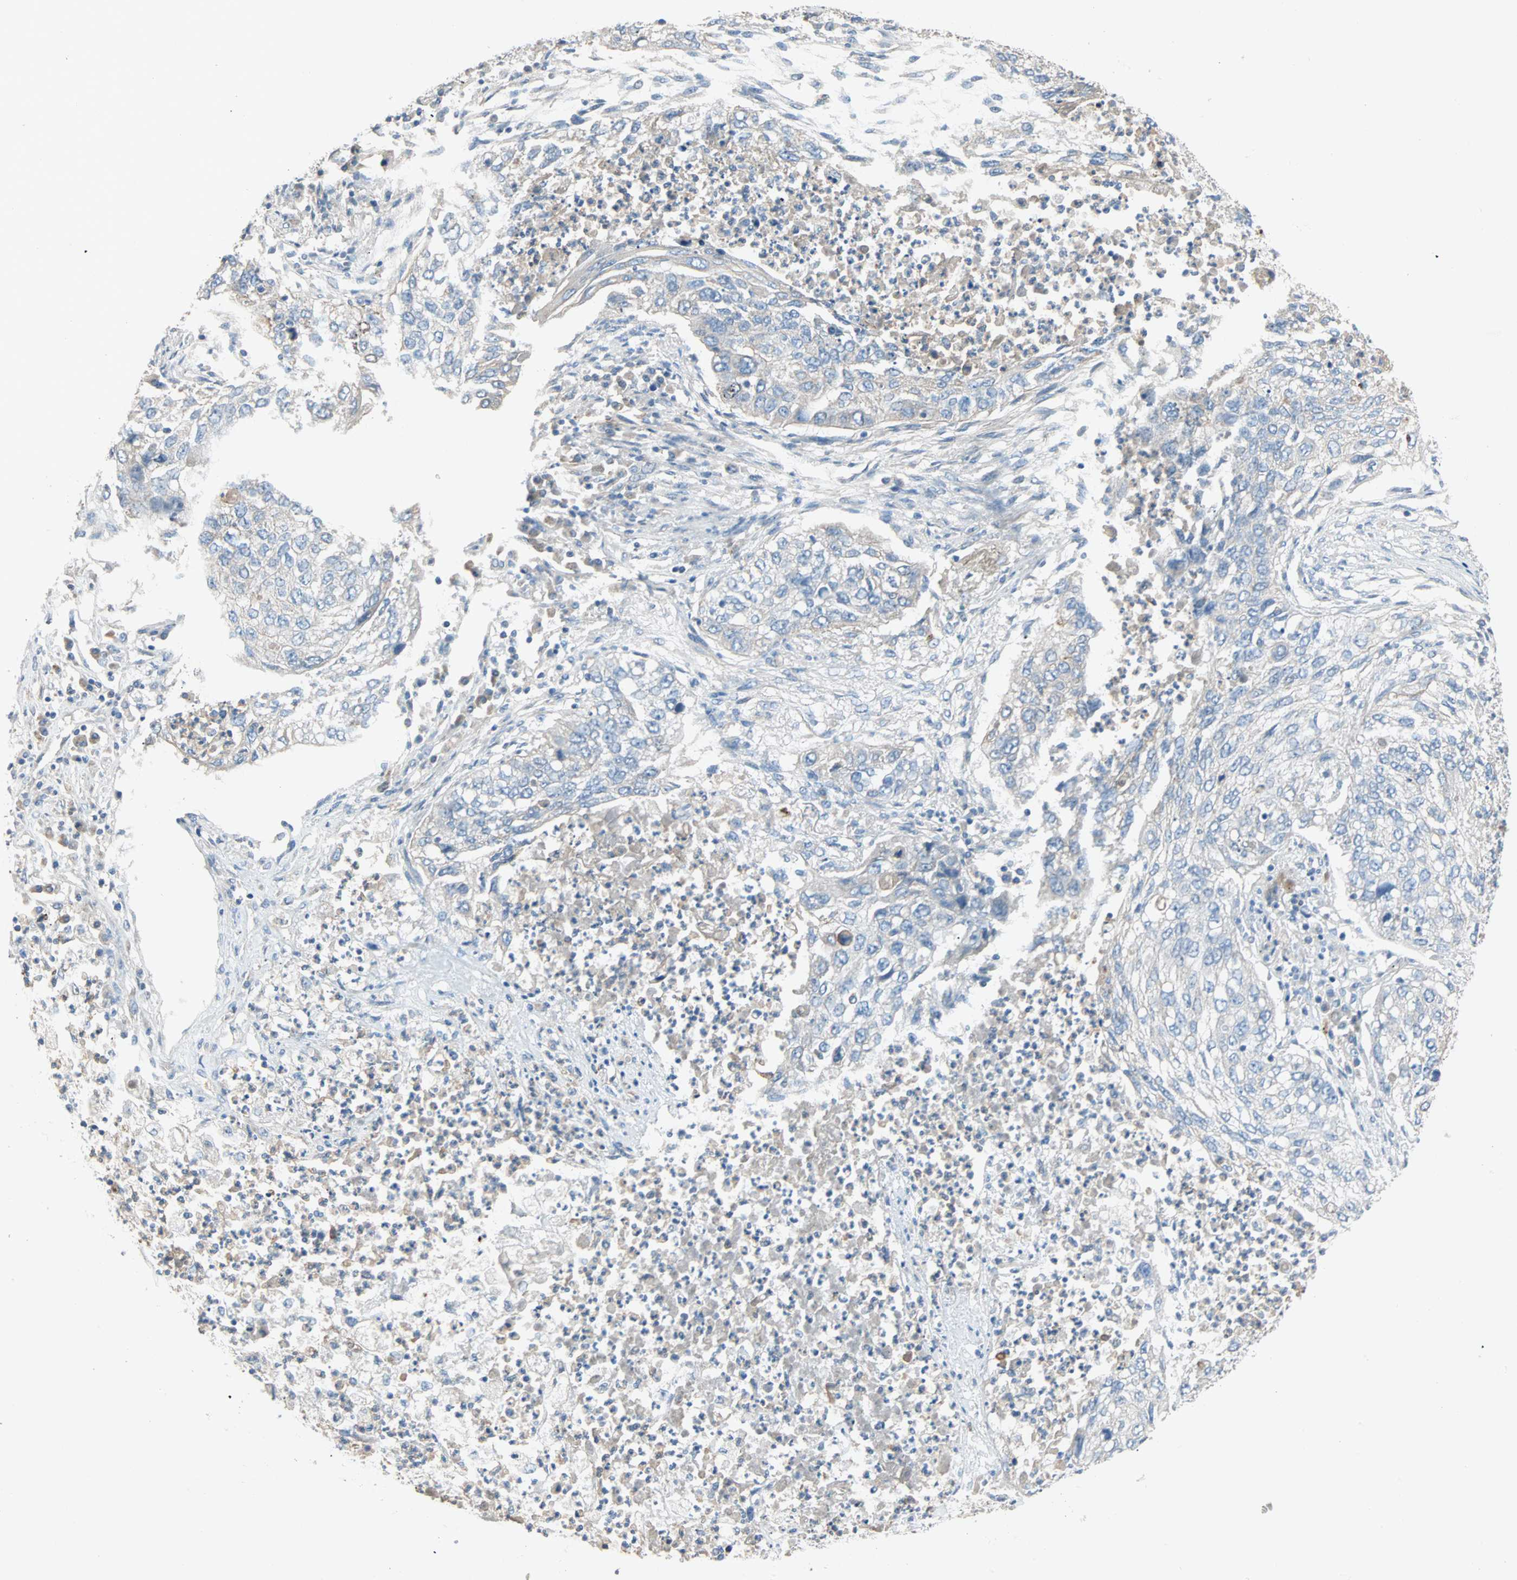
{"staining": {"intensity": "negative", "quantity": "none", "location": "none"}, "tissue": "lung cancer", "cell_type": "Tumor cells", "image_type": "cancer", "snomed": [{"axis": "morphology", "description": "Squamous cell carcinoma, NOS"}, {"axis": "topography", "description": "Lung"}], "caption": "An immunohistochemistry (IHC) micrograph of lung squamous cell carcinoma is shown. There is no staining in tumor cells of lung squamous cell carcinoma.", "gene": "ACVRL1", "patient": {"sex": "female", "age": 63}}